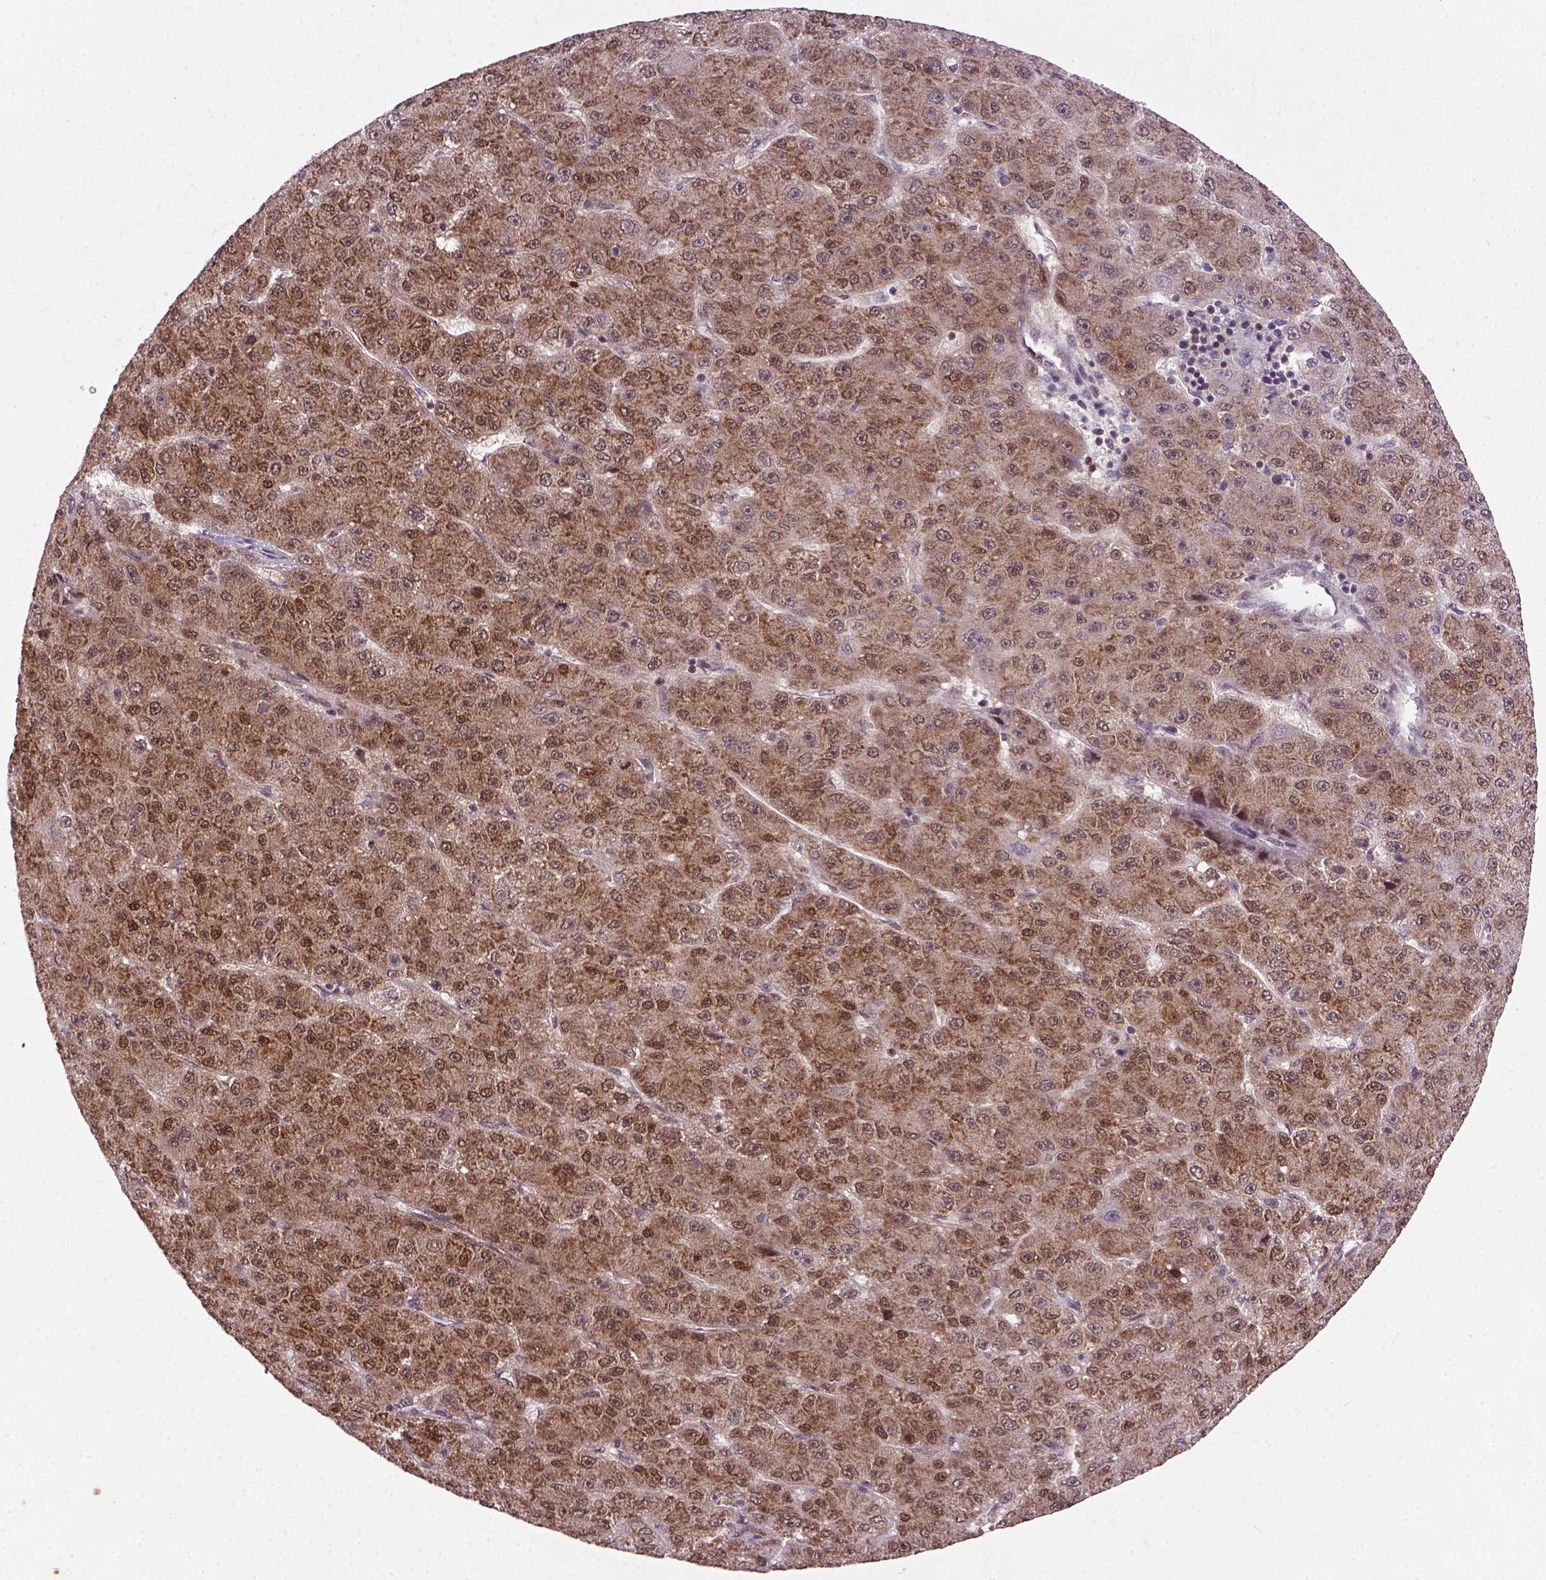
{"staining": {"intensity": "strong", "quantity": ">75%", "location": "nuclear"}, "tissue": "liver cancer", "cell_type": "Tumor cells", "image_type": "cancer", "snomed": [{"axis": "morphology", "description": "Carcinoma, Hepatocellular, NOS"}, {"axis": "topography", "description": "Liver"}], "caption": "DAB immunohistochemical staining of hepatocellular carcinoma (liver) displays strong nuclear protein staining in about >75% of tumor cells. (DAB = brown stain, brightfield microscopy at high magnification).", "gene": "MGMT", "patient": {"sex": "male", "age": 67}}